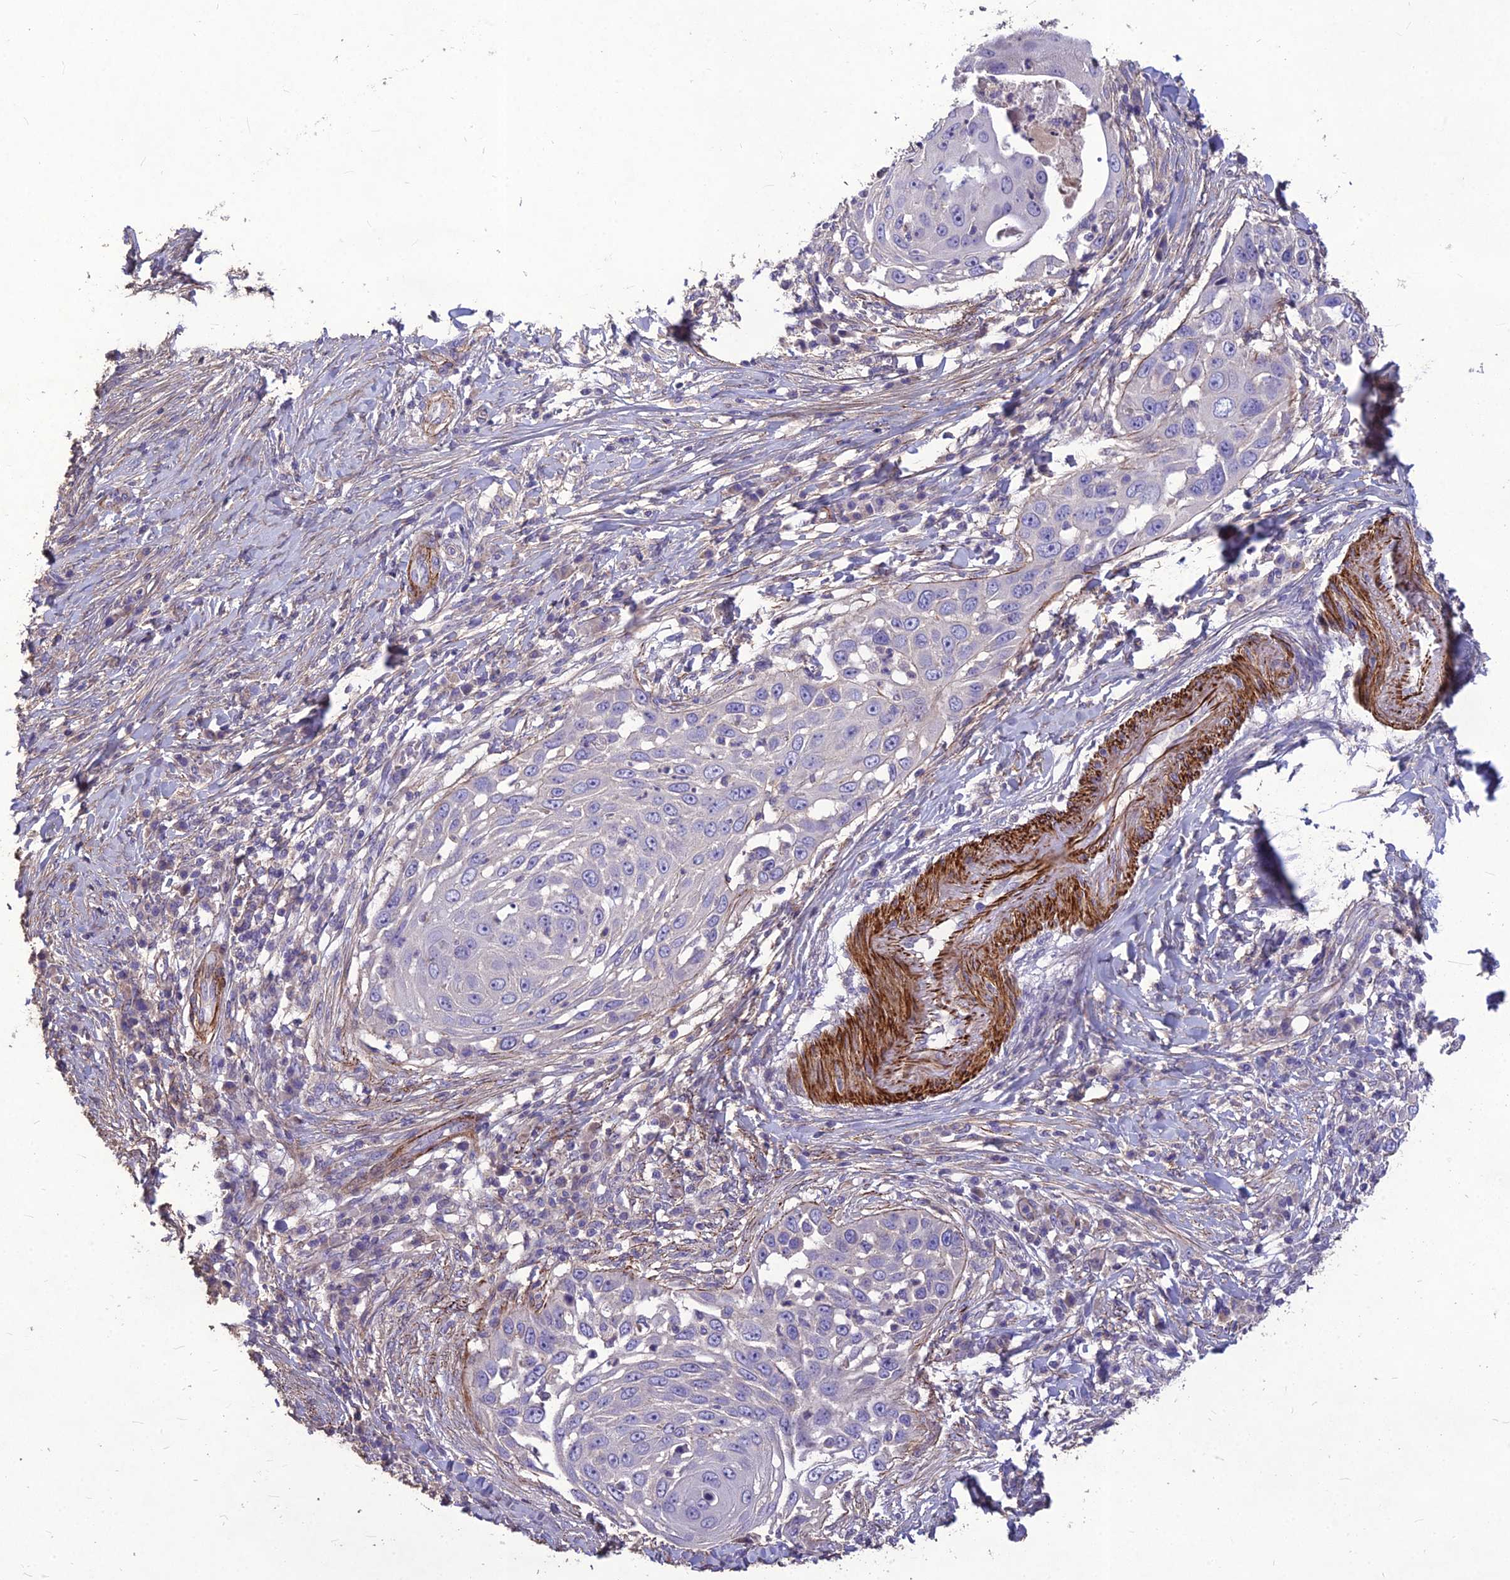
{"staining": {"intensity": "negative", "quantity": "none", "location": "none"}, "tissue": "skin cancer", "cell_type": "Tumor cells", "image_type": "cancer", "snomed": [{"axis": "morphology", "description": "Squamous cell carcinoma, NOS"}, {"axis": "topography", "description": "Skin"}], "caption": "The immunohistochemistry (IHC) micrograph has no significant expression in tumor cells of skin squamous cell carcinoma tissue. (Stains: DAB (3,3'-diaminobenzidine) IHC with hematoxylin counter stain, Microscopy: brightfield microscopy at high magnification).", "gene": "CLUH", "patient": {"sex": "female", "age": 44}}